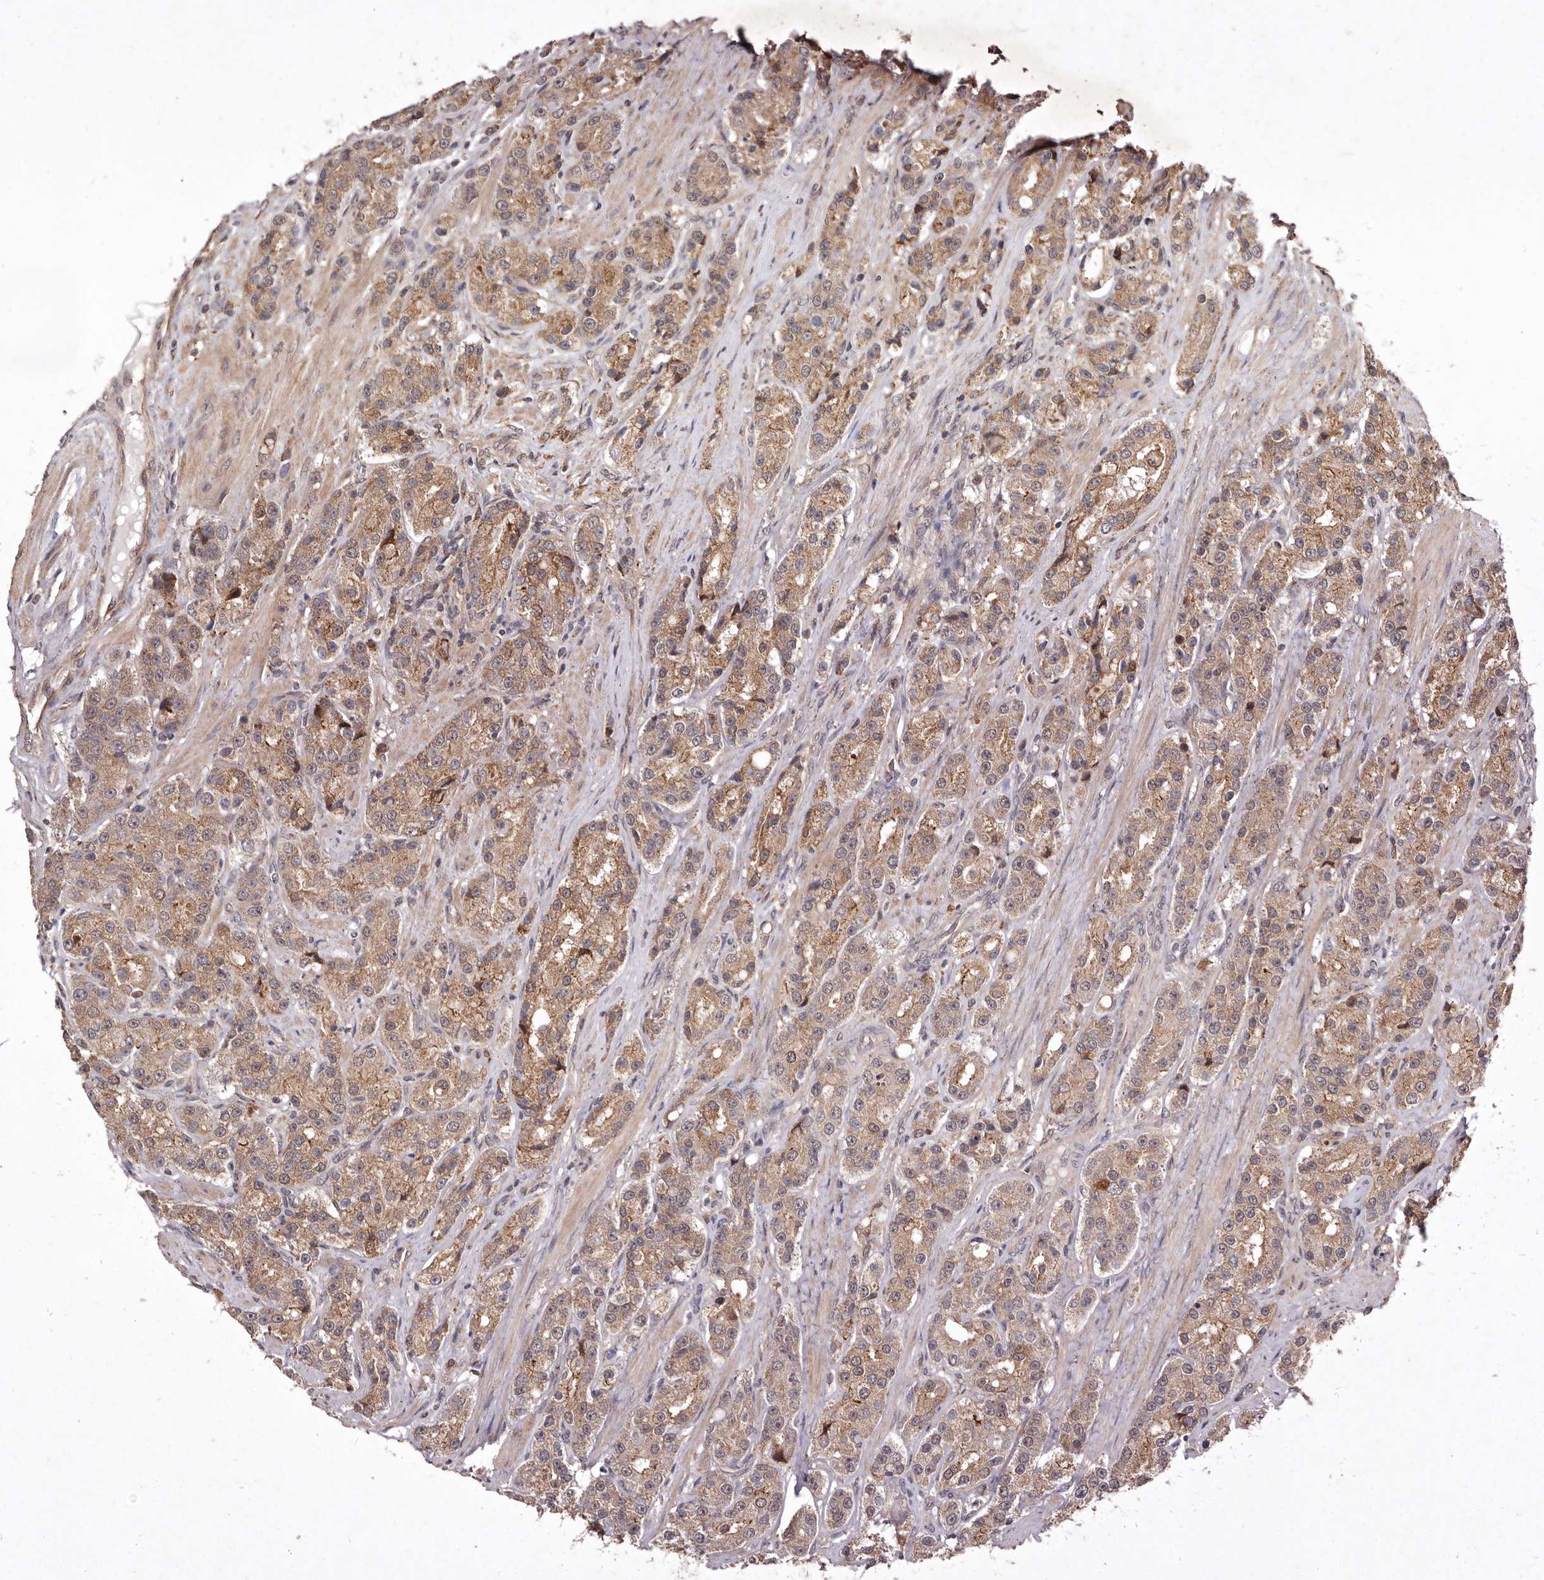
{"staining": {"intensity": "moderate", "quantity": ">75%", "location": "cytoplasmic/membranous"}, "tissue": "prostate cancer", "cell_type": "Tumor cells", "image_type": "cancer", "snomed": [{"axis": "morphology", "description": "Adenocarcinoma, High grade"}, {"axis": "topography", "description": "Prostate"}], "caption": "The micrograph exhibits a brown stain indicating the presence of a protein in the cytoplasmic/membranous of tumor cells in prostate cancer (high-grade adenocarcinoma).", "gene": "RRM2B", "patient": {"sex": "male", "age": 60}}